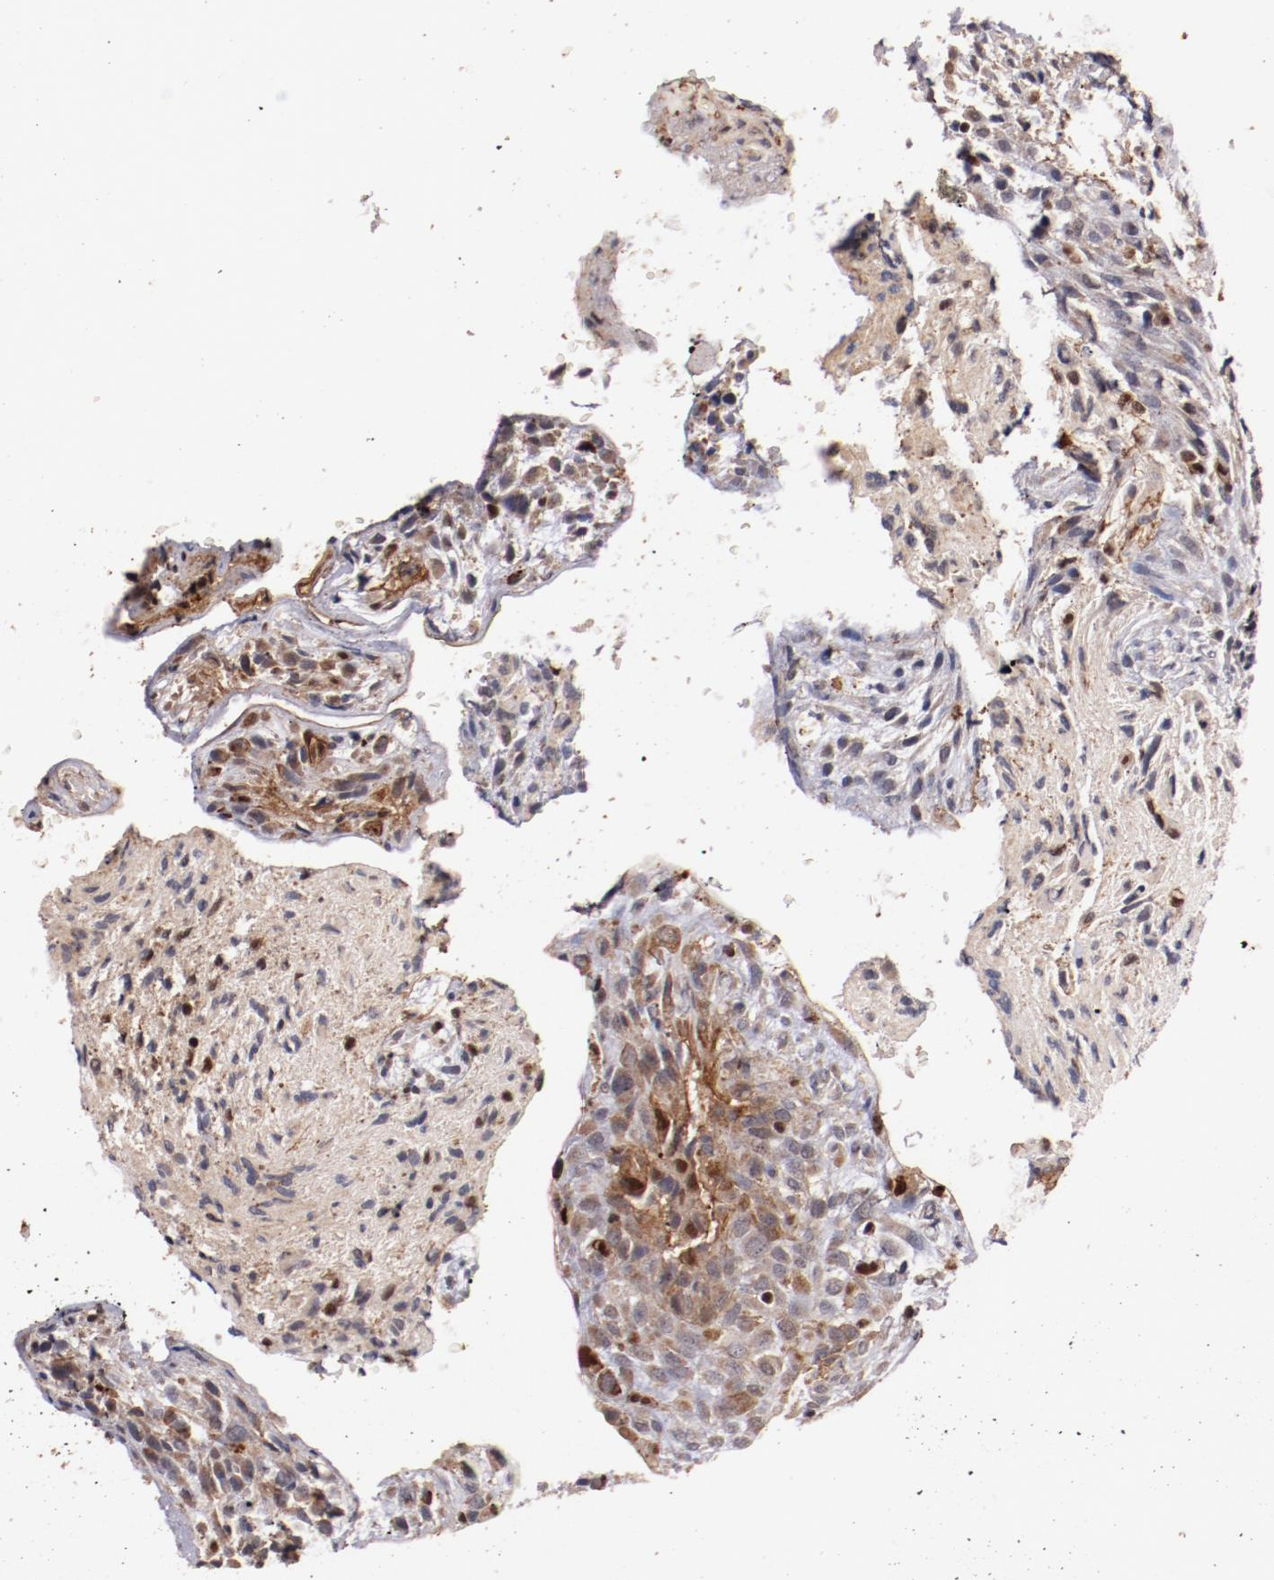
{"staining": {"intensity": "weak", "quantity": "25%-75%", "location": "cytoplasmic/membranous,nuclear"}, "tissue": "glioma", "cell_type": "Tumor cells", "image_type": "cancer", "snomed": [{"axis": "morphology", "description": "Glioma, malignant, High grade"}, {"axis": "topography", "description": "Cerebral cortex"}], "caption": "DAB (3,3'-diaminobenzidine) immunohistochemical staining of glioma demonstrates weak cytoplasmic/membranous and nuclear protein positivity in approximately 25%-75% of tumor cells.", "gene": "STAG2", "patient": {"sex": "female", "age": 55}}